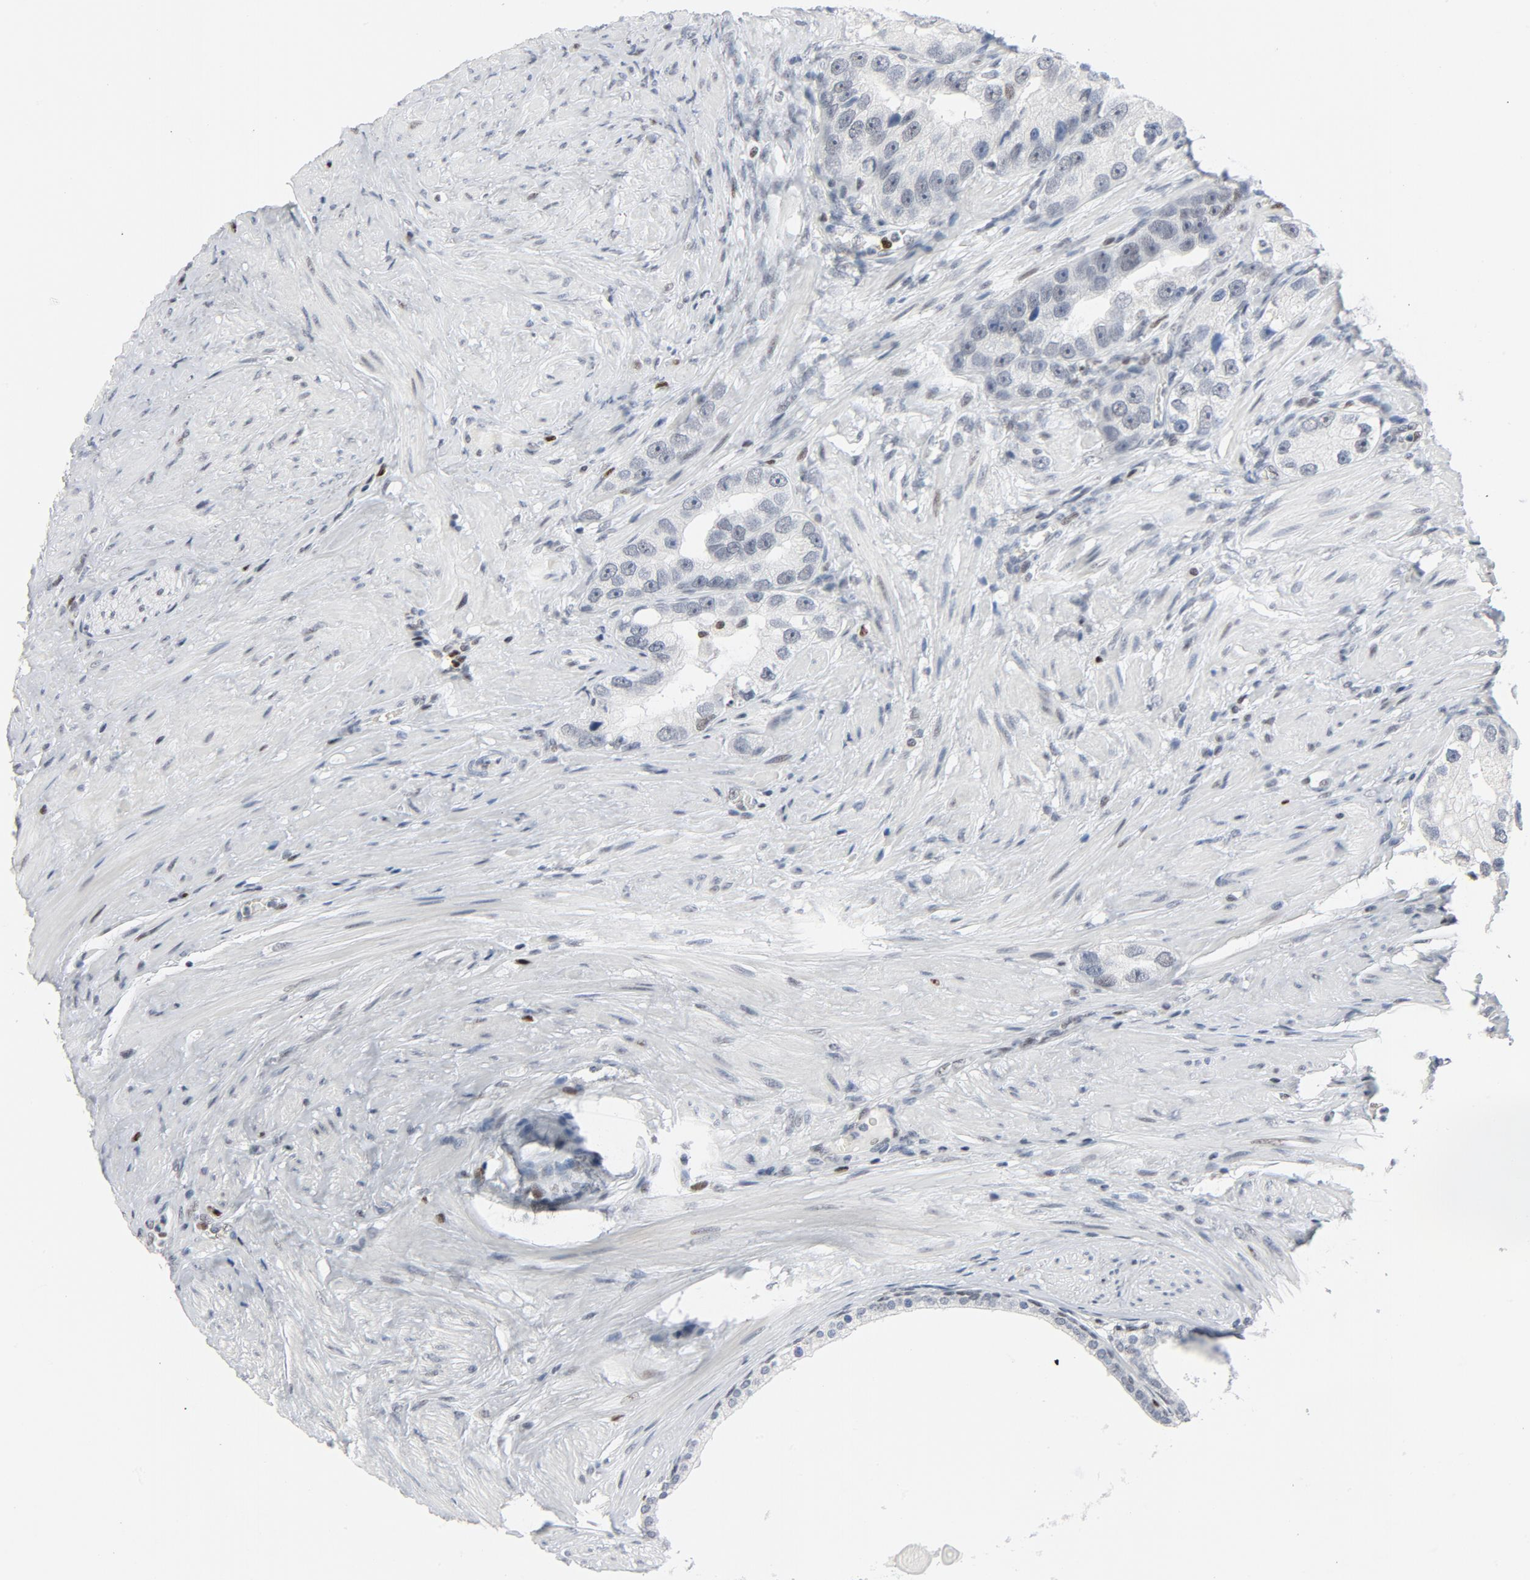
{"staining": {"intensity": "moderate", "quantity": "<25%", "location": "nuclear"}, "tissue": "prostate cancer", "cell_type": "Tumor cells", "image_type": "cancer", "snomed": [{"axis": "morphology", "description": "Adenocarcinoma, High grade"}, {"axis": "topography", "description": "Prostate"}], "caption": "Protein analysis of adenocarcinoma (high-grade) (prostate) tissue demonstrates moderate nuclear positivity in approximately <25% of tumor cells.", "gene": "POLD1", "patient": {"sex": "male", "age": 63}}